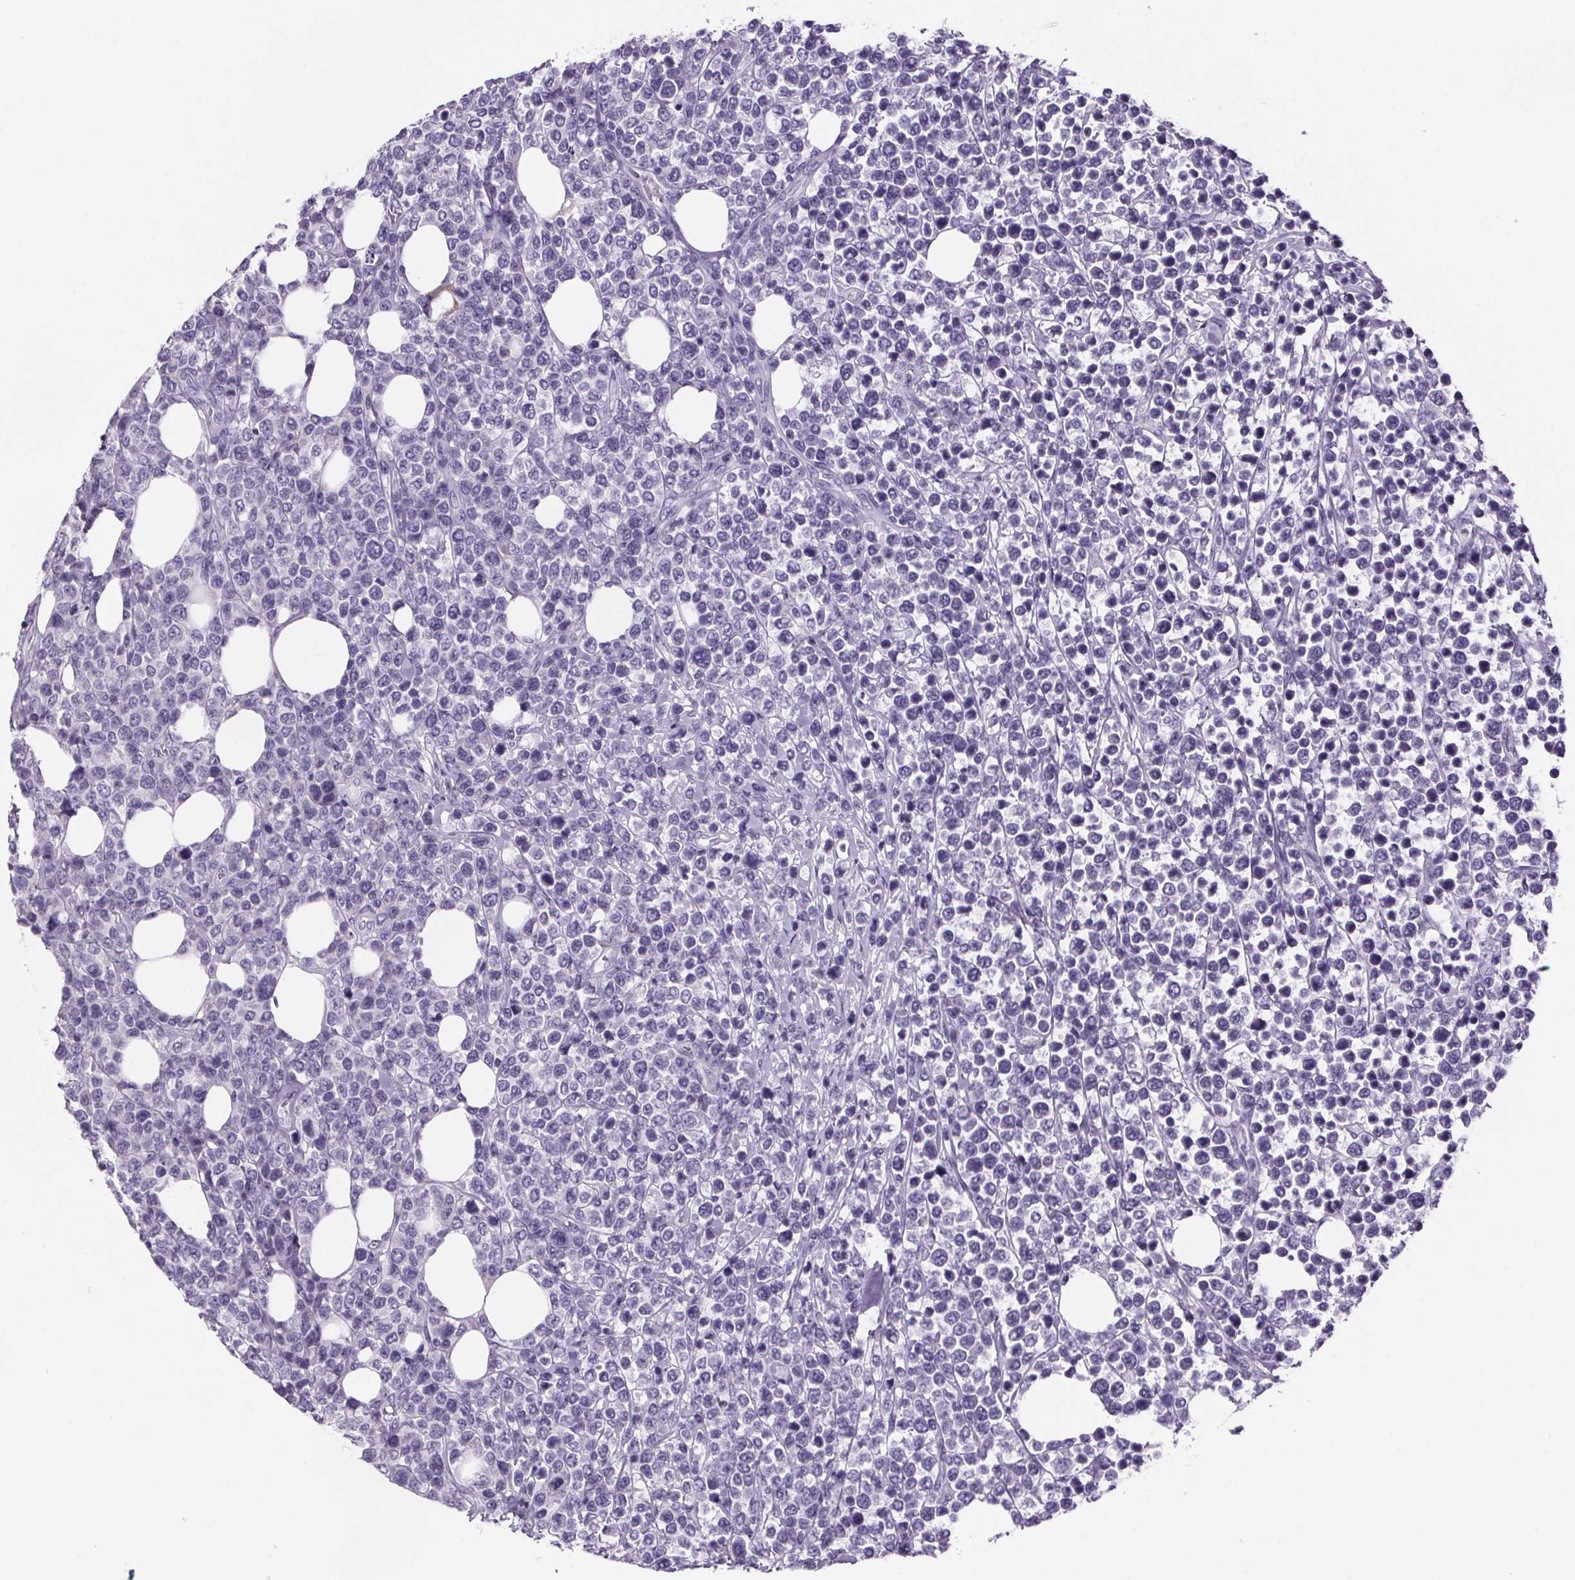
{"staining": {"intensity": "negative", "quantity": "none", "location": "none"}, "tissue": "lymphoma", "cell_type": "Tumor cells", "image_type": "cancer", "snomed": [{"axis": "morphology", "description": "Malignant lymphoma, non-Hodgkin's type, High grade"}, {"axis": "topography", "description": "Soft tissue"}], "caption": "Immunohistochemistry micrograph of lymphoma stained for a protein (brown), which displays no positivity in tumor cells.", "gene": "CUBN", "patient": {"sex": "female", "age": 56}}